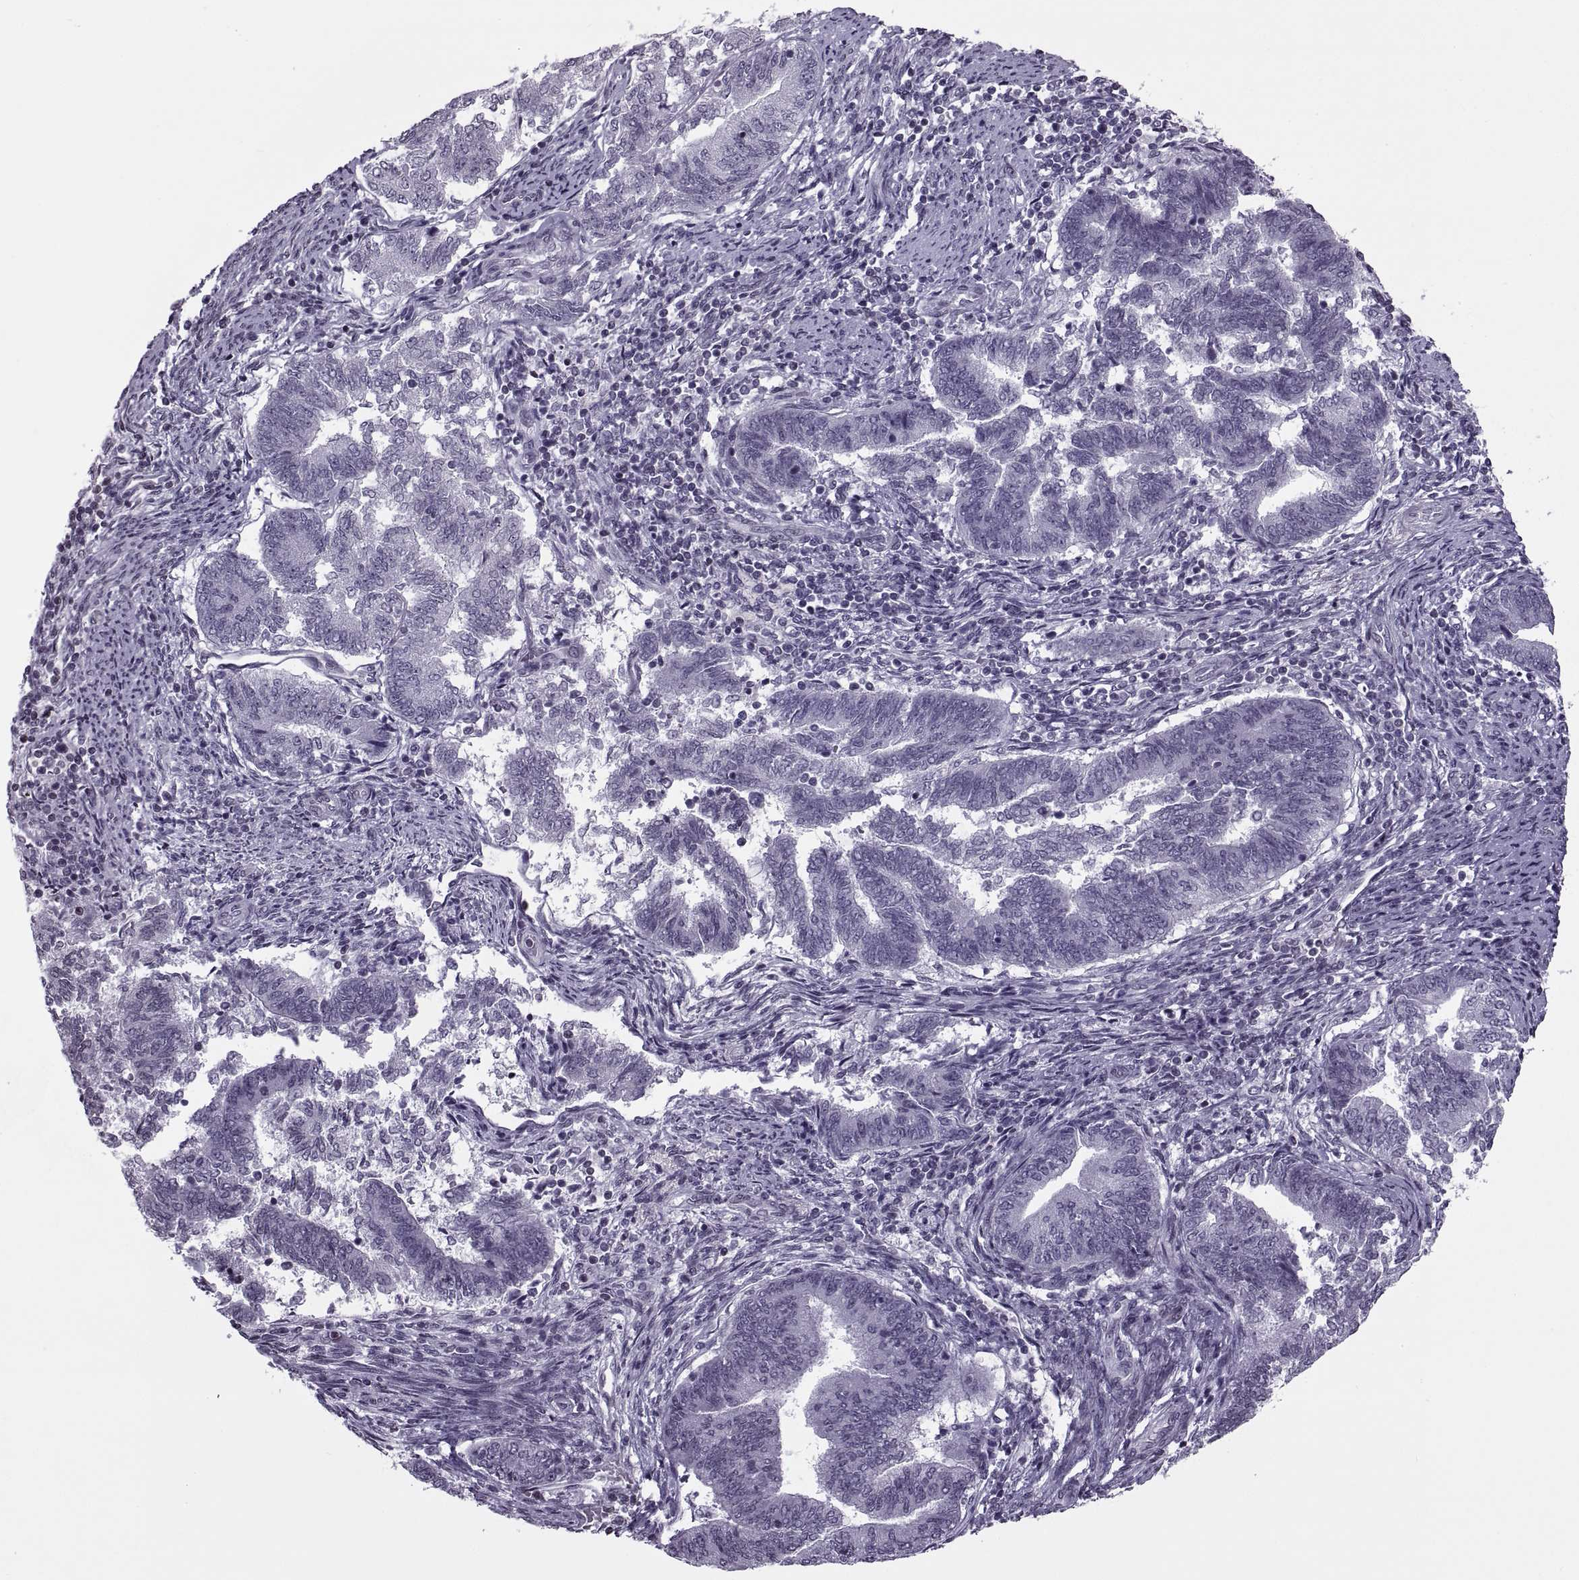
{"staining": {"intensity": "negative", "quantity": "none", "location": "none"}, "tissue": "endometrial cancer", "cell_type": "Tumor cells", "image_type": "cancer", "snomed": [{"axis": "morphology", "description": "Adenocarcinoma, NOS"}, {"axis": "topography", "description": "Endometrium"}], "caption": "IHC histopathology image of neoplastic tissue: human endometrial adenocarcinoma stained with DAB (3,3'-diaminobenzidine) reveals no significant protein positivity in tumor cells. The staining is performed using DAB (3,3'-diaminobenzidine) brown chromogen with nuclei counter-stained in using hematoxylin.", "gene": "H1-8", "patient": {"sex": "female", "age": 65}}